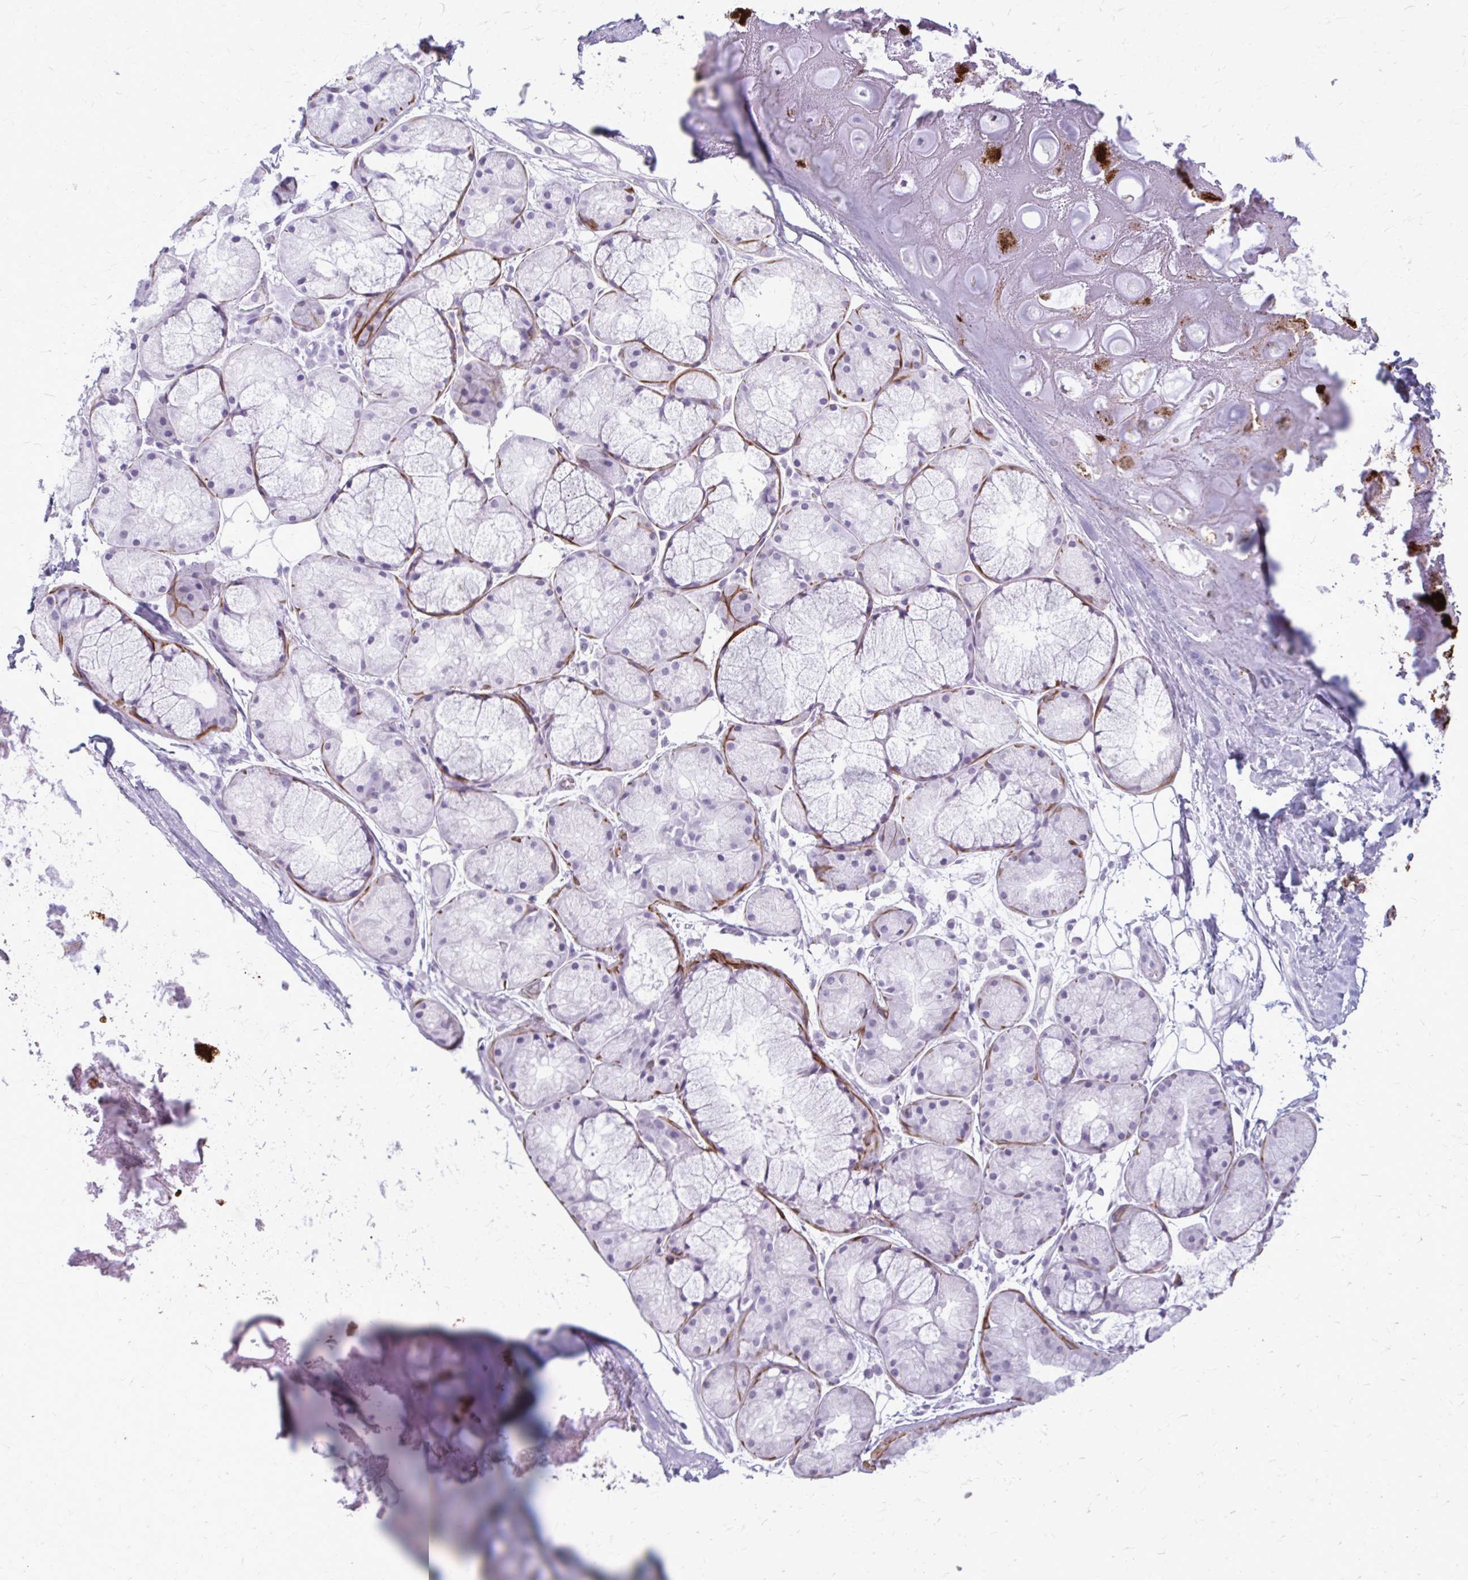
{"staining": {"intensity": "moderate", "quantity": "<25%", "location": "cytoplasmic/membranous"}, "tissue": "soft tissue", "cell_type": "Chondrocytes", "image_type": "normal", "snomed": [{"axis": "morphology", "description": "Normal tissue, NOS"}, {"axis": "topography", "description": "Lymph node"}, {"axis": "topography", "description": "Cartilage tissue"}, {"axis": "topography", "description": "Nasopharynx"}], "caption": "Chondrocytes display low levels of moderate cytoplasmic/membranous positivity in approximately <25% of cells in unremarkable human soft tissue. The staining was performed using DAB (3,3'-diaminobenzidine), with brown indicating positive protein expression. Nuclei are stained blue with hematoxylin.", "gene": "KRT5", "patient": {"sex": "male", "age": 63}}